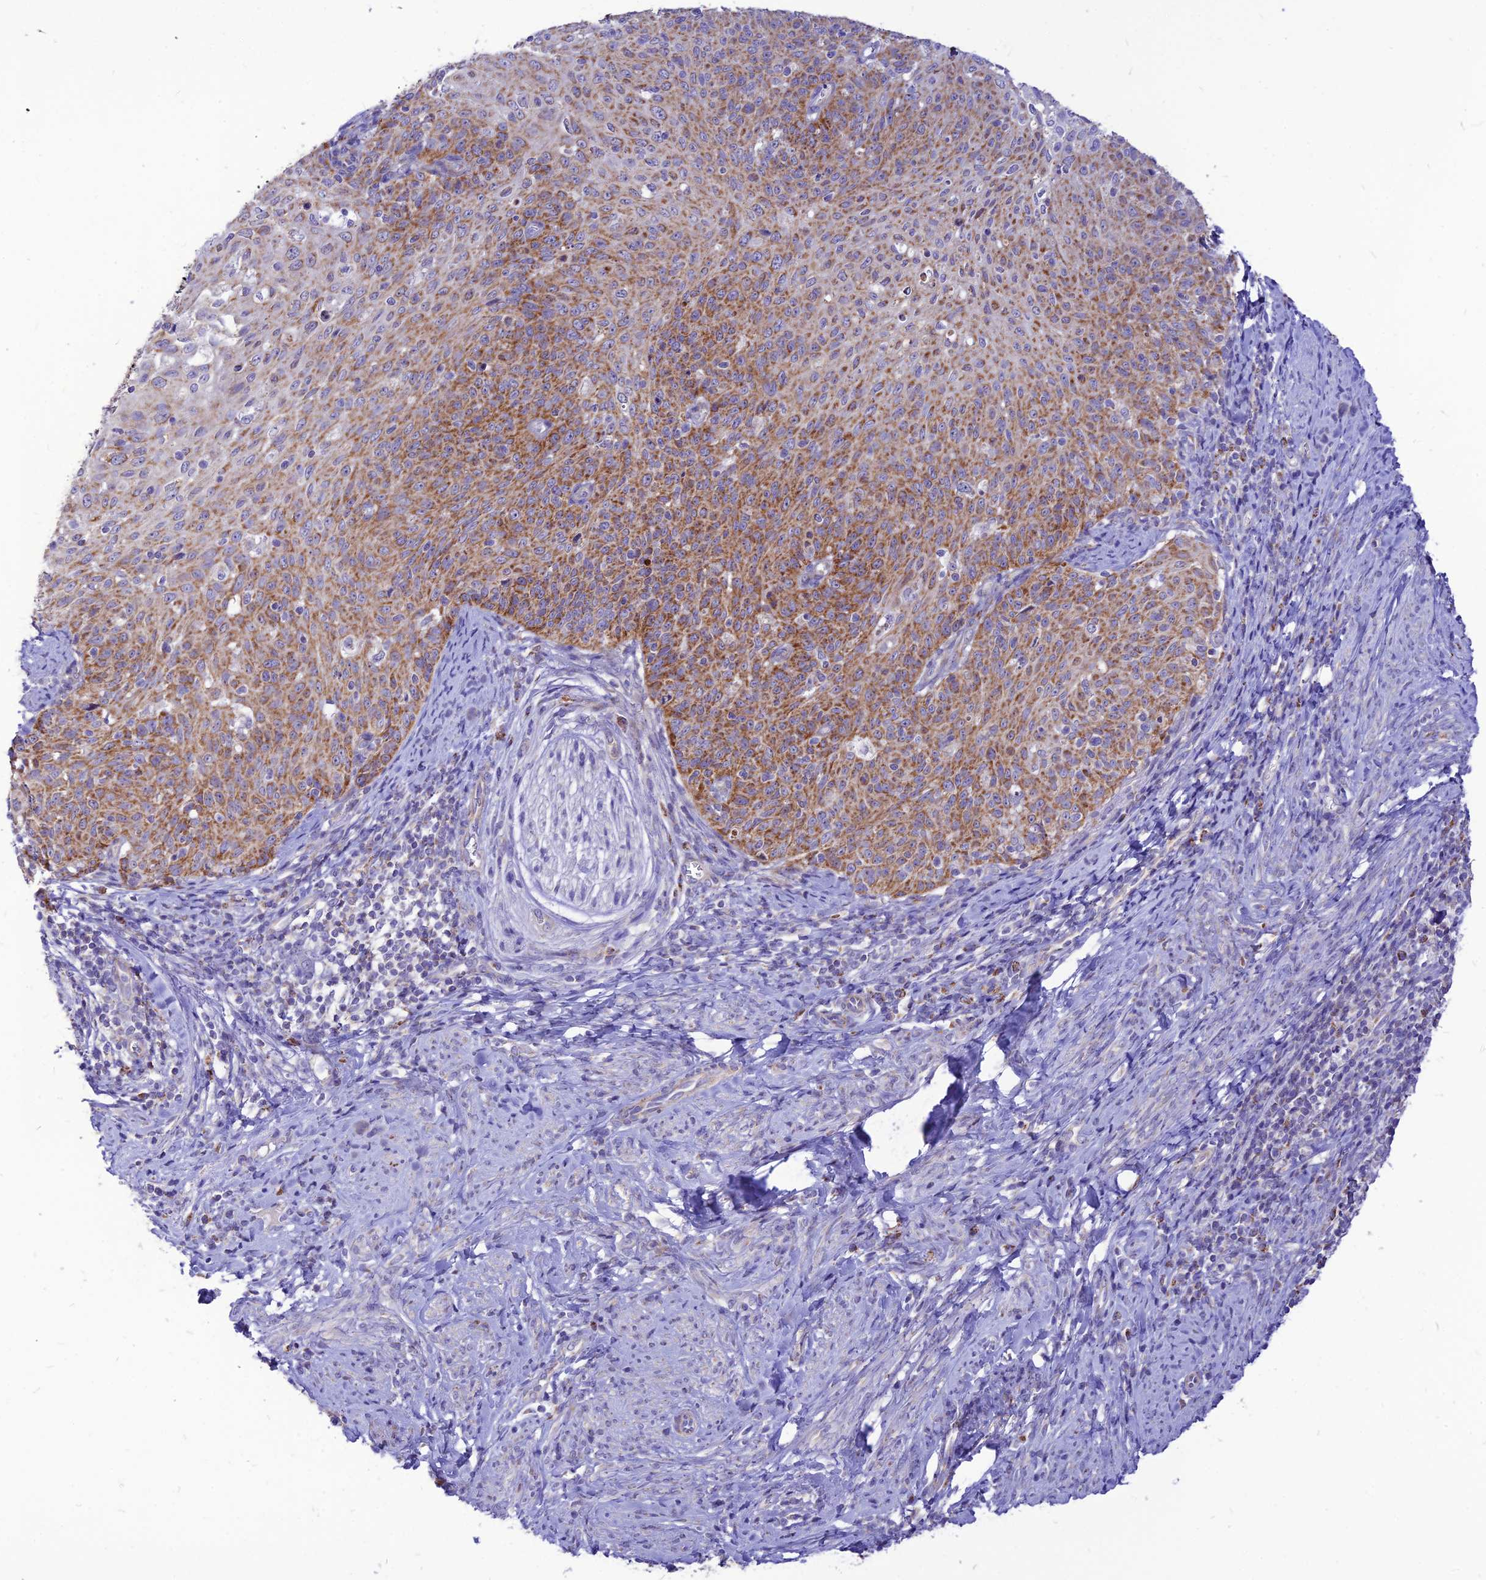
{"staining": {"intensity": "moderate", "quantity": "25%-75%", "location": "cytoplasmic/membranous"}, "tissue": "cervical cancer", "cell_type": "Tumor cells", "image_type": "cancer", "snomed": [{"axis": "morphology", "description": "Squamous cell carcinoma, NOS"}, {"axis": "topography", "description": "Cervix"}], "caption": "Brown immunohistochemical staining in human squamous cell carcinoma (cervical) reveals moderate cytoplasmic/membranous positivity in about 25%-75% of tumor cells.", "gene": "ECI1", "patient": {"sex": "female", "age": 70}}